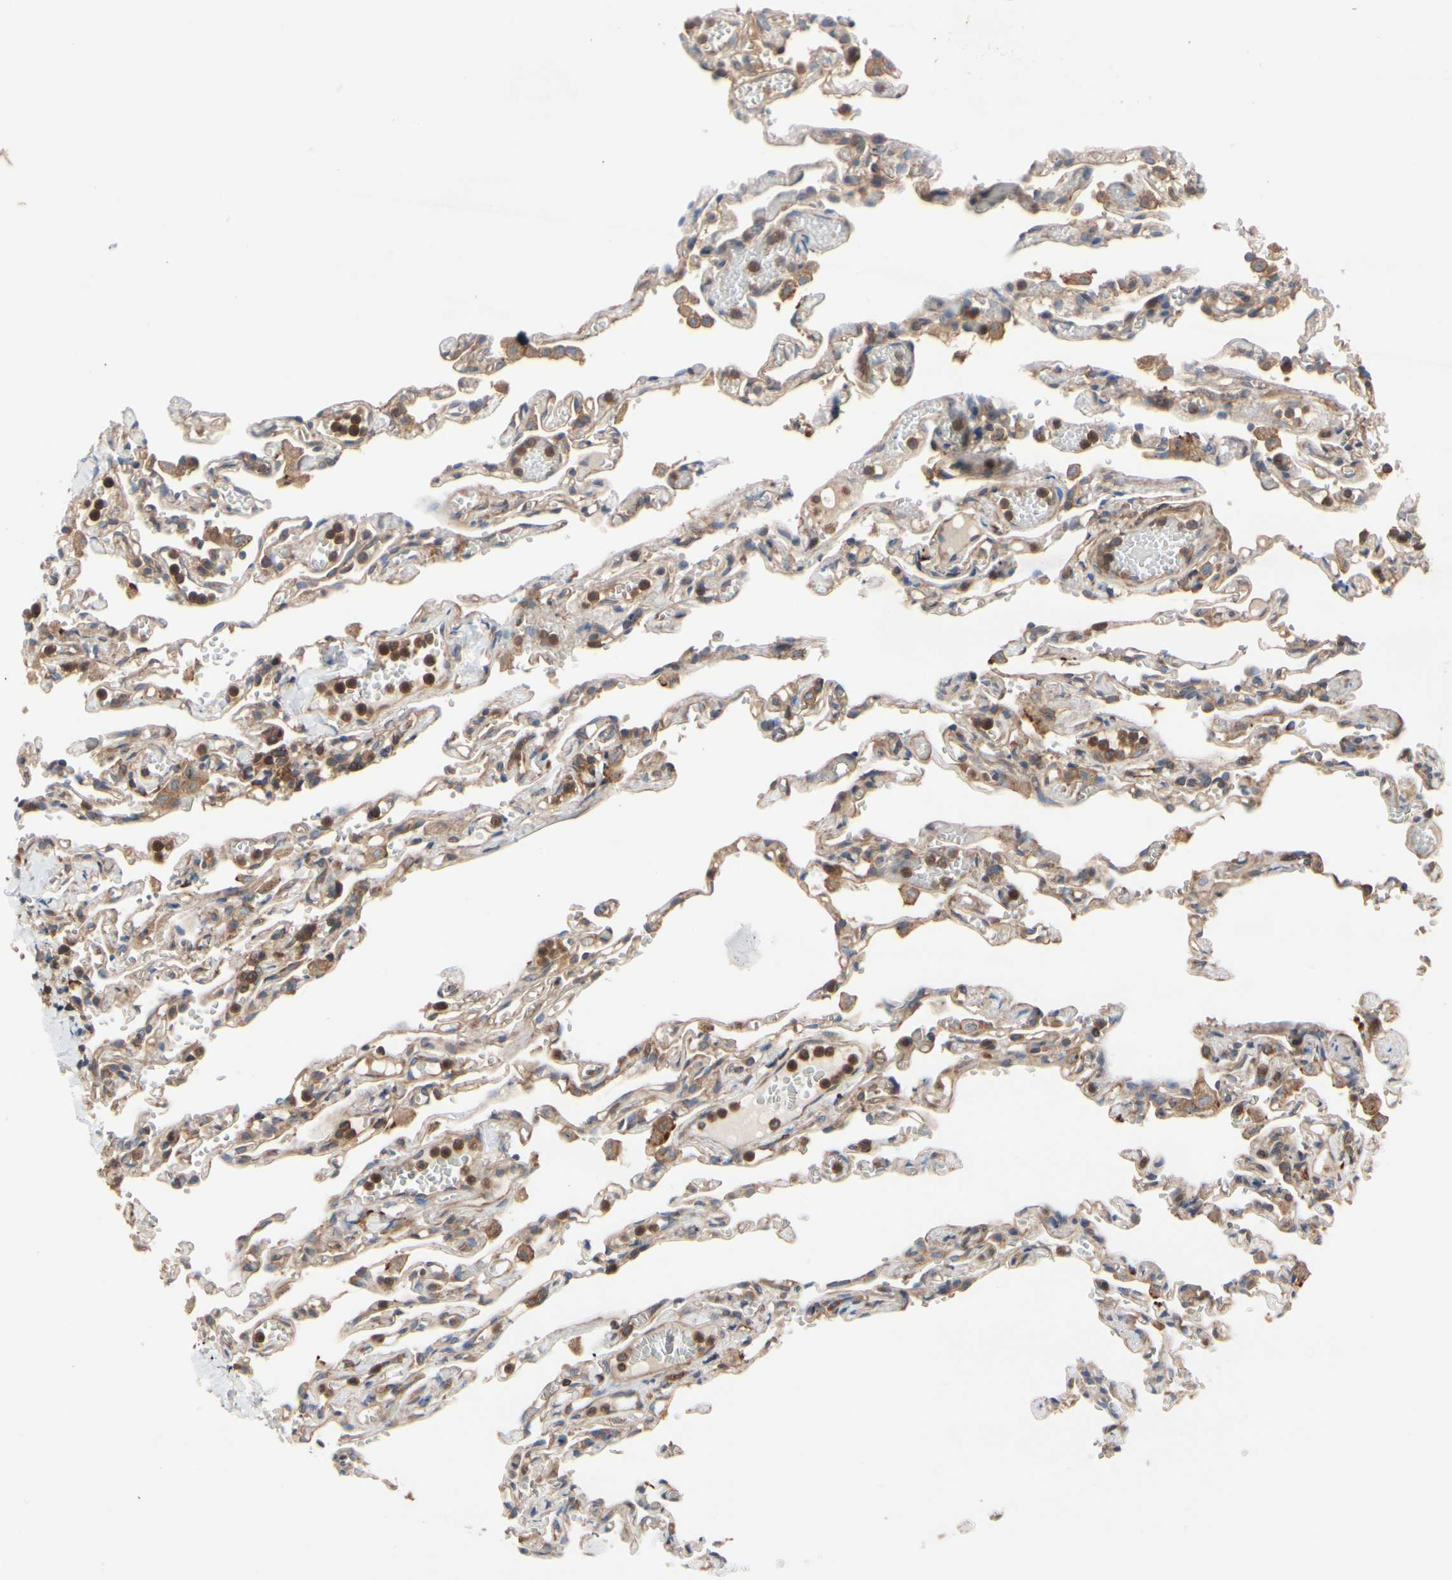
{"staining": {"intensity": "weak", "quantity": "<25%", "location": "cytoplasmic/membranous"}, "tissue": "lung", "cell_type": "Alveolar cells", "image_type": "normal", "snomed": [{"axis": "morphology", "description": "Normal tissue, NOS"}, {"axis": "topography", "description": "Lung"}], "caption": "This is an immunohistochemistry histopathology image of normal human lung. There is no expression in alveolar cells.", "gene": "ROCK1", "patient": {"sex": "male", "age": 21}}